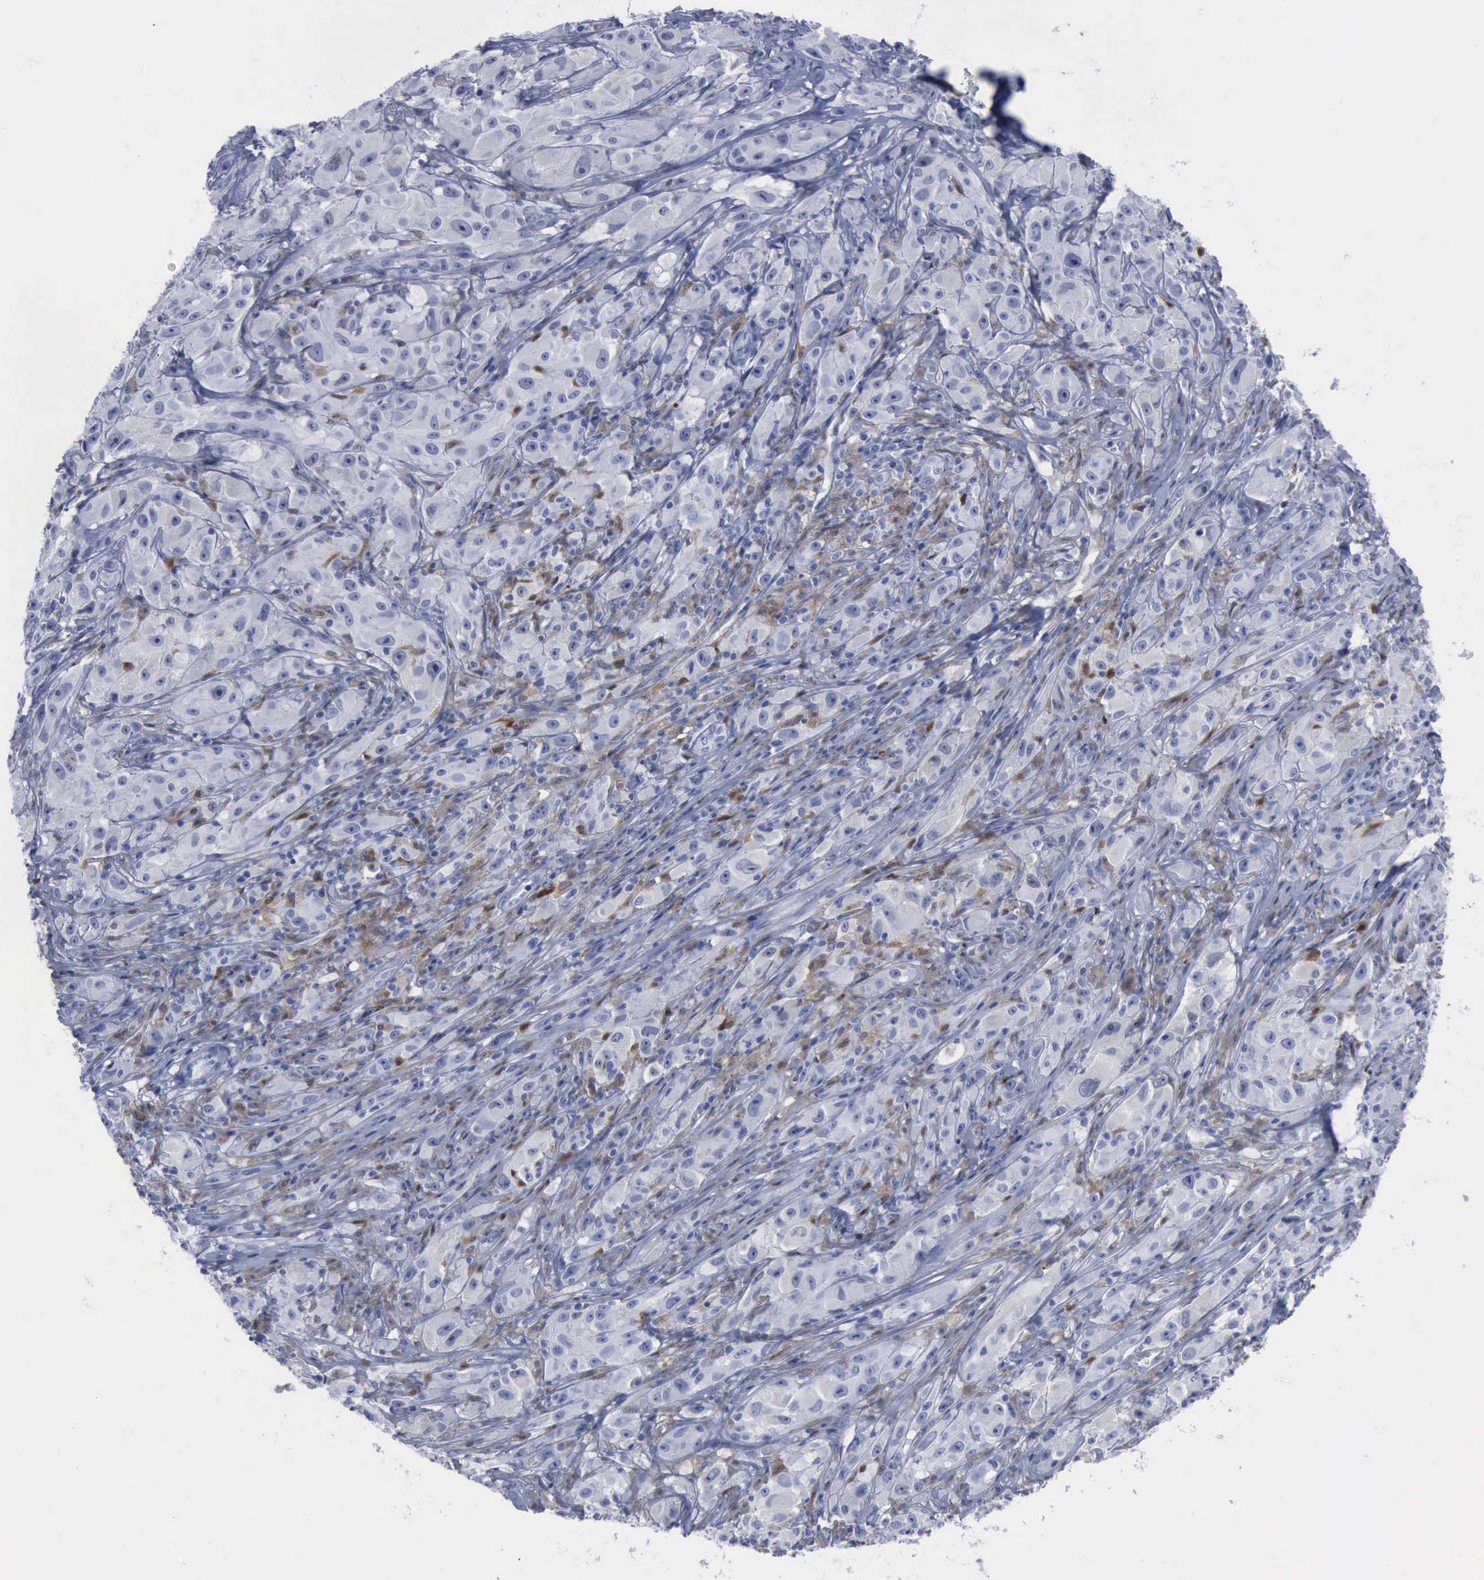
{"staining": {"intensity": "negative", "quantity": "none", "location": "none"}, "tissue": "melanoma", "cell_type": "Tumor cells", "image_type": "cancer", "snomed": [{"axis": "morphology", "description": "Malignant melanoma, NOS"}, {"axis": "topography", "description": "Skin"}], "caption": "This is an immunohistochemistry (IHC) histopathology image of human melanoma. There is no staining in tumor cells.", "gene": "CSTA", "patient": {"sex": "male", "age": 56}}